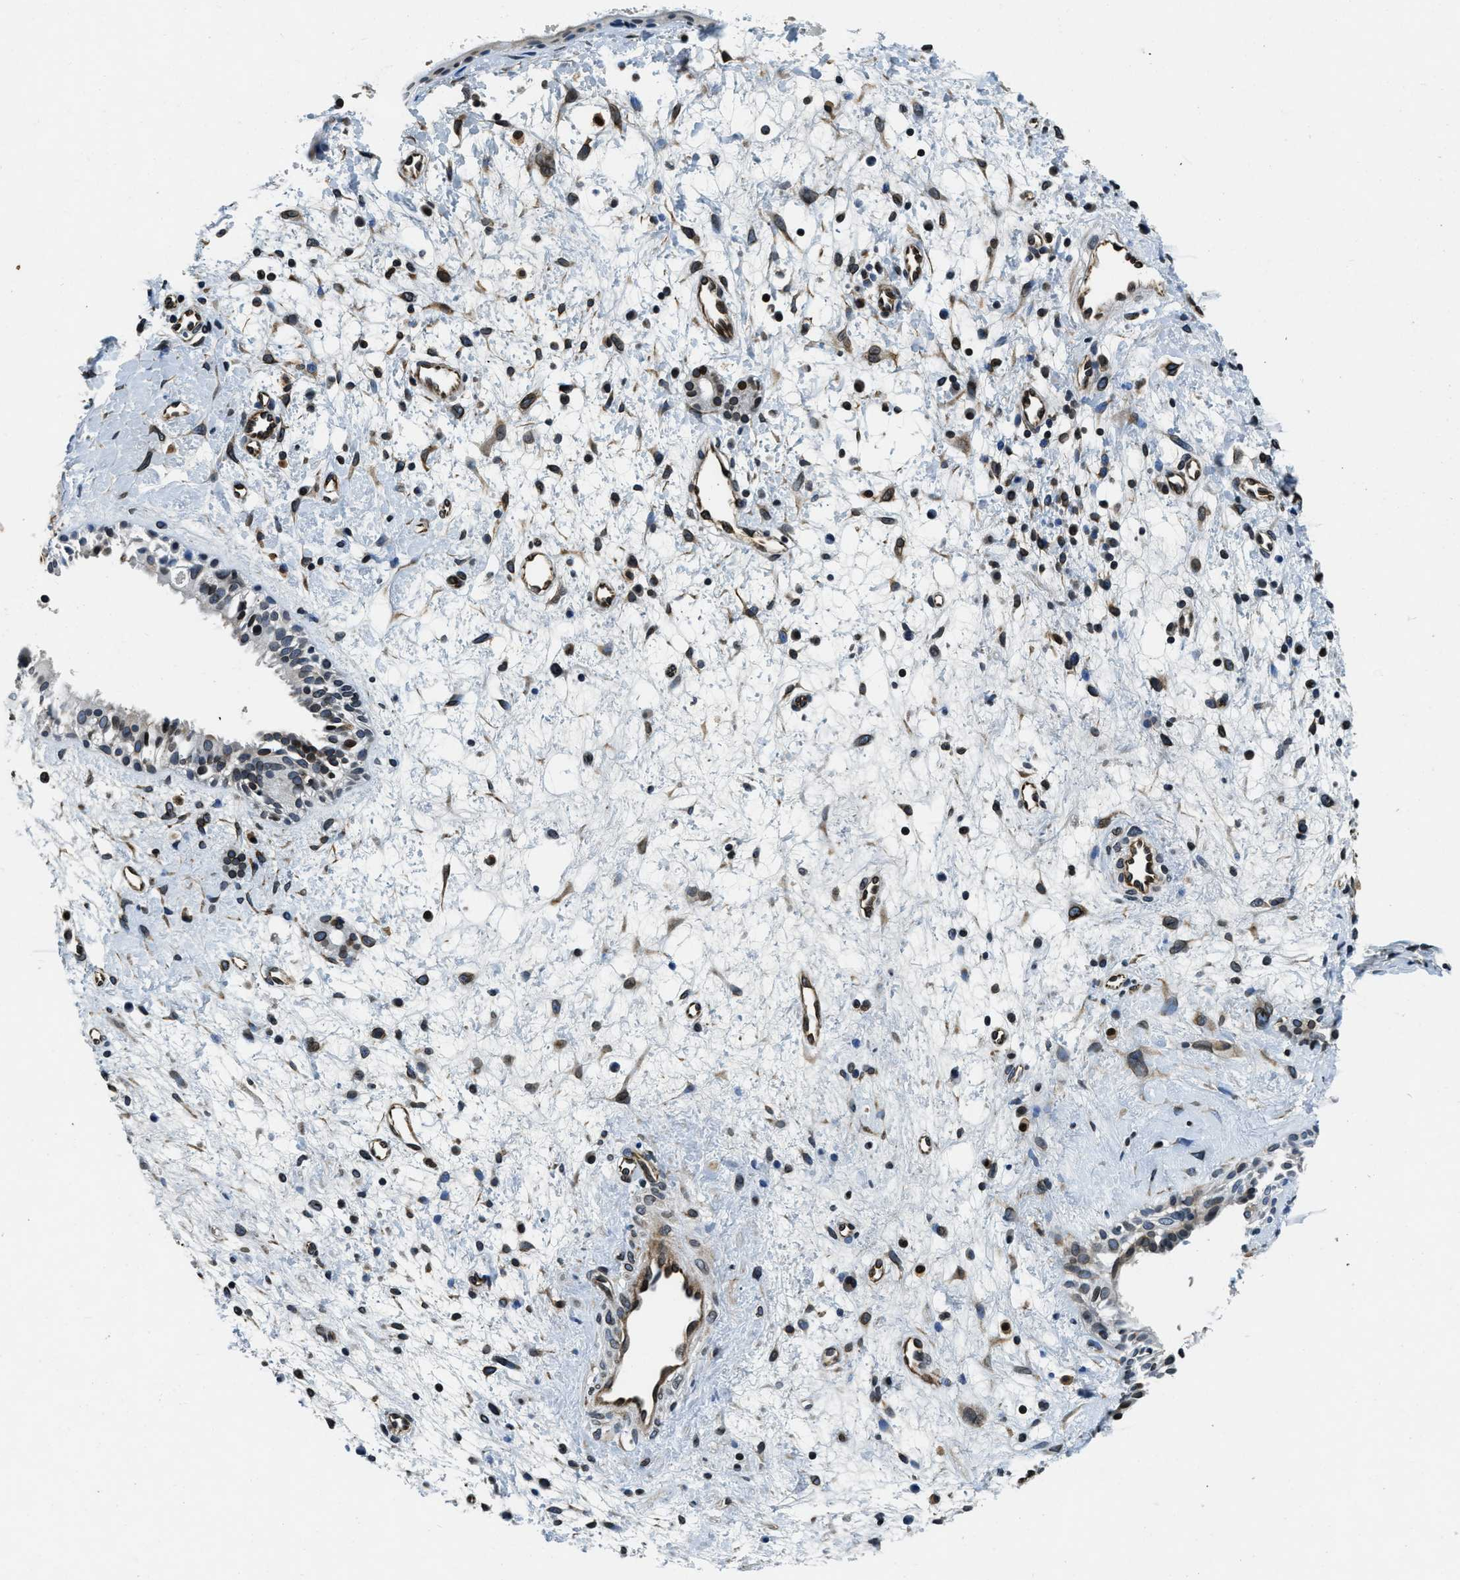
{"staining": {"intensity": "strong", "quantity": ">75%", "location": "nuclear"}, "tissue": "nasopharynx", "cell_type": "Respiratory epithelial cells", "image_type": "normal", "snomed": [{"axis": "morphology", "description": "Normal tissue, NOS"}, {"axis": "topography", "description": "Nasopharynx"}], "caption": "Immunohistochemical staining of benign nasopharynx demonstrates high levels of strong nuclear expression in about >75% of respiratory epithelial cells.", "gene": "ZC3HC1", "patient": {"sex": "male", "age": 22}}